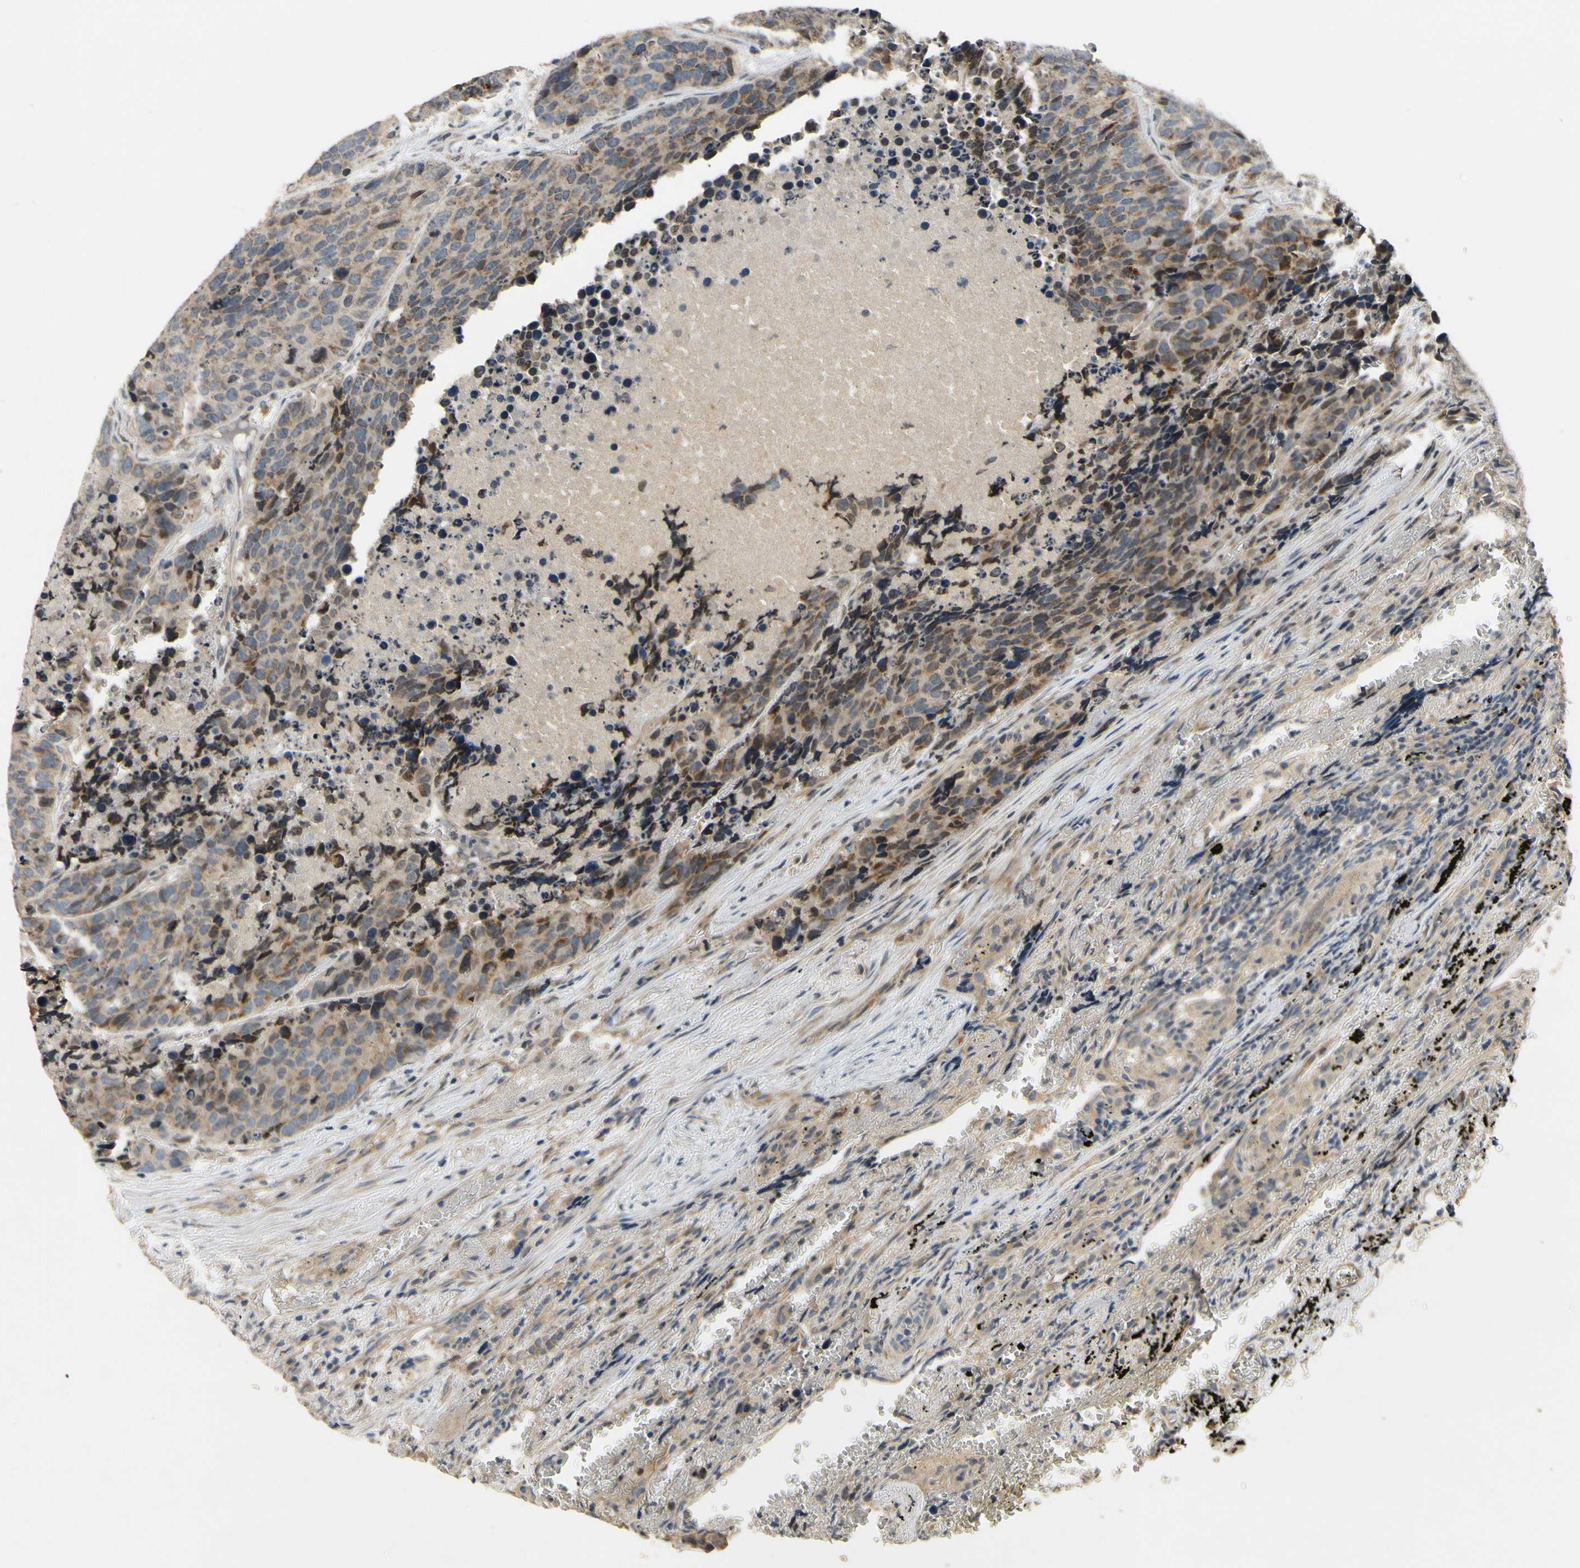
{"staining": {"intensity": "weak", "quantity": ">75%", "location": "cytoplasmic/membranous"}, "tissue": "carcinoid", "cell_type": "Tumor cells", "image_type": "cancer", "snomed": [{"axis": "morphology", "description": "Carcinoid, malignant, NOS"}, {"axis": "topography", "description": "Lung"}], "caption": "Tumor cells exhibit weak cytoplasmic/membranous staining in approximately >75% of cells in carcinoid. Nuclei are stained in blue.", "gene": "ALKBH3", "patient": {"sex": "male", "age": 60}}